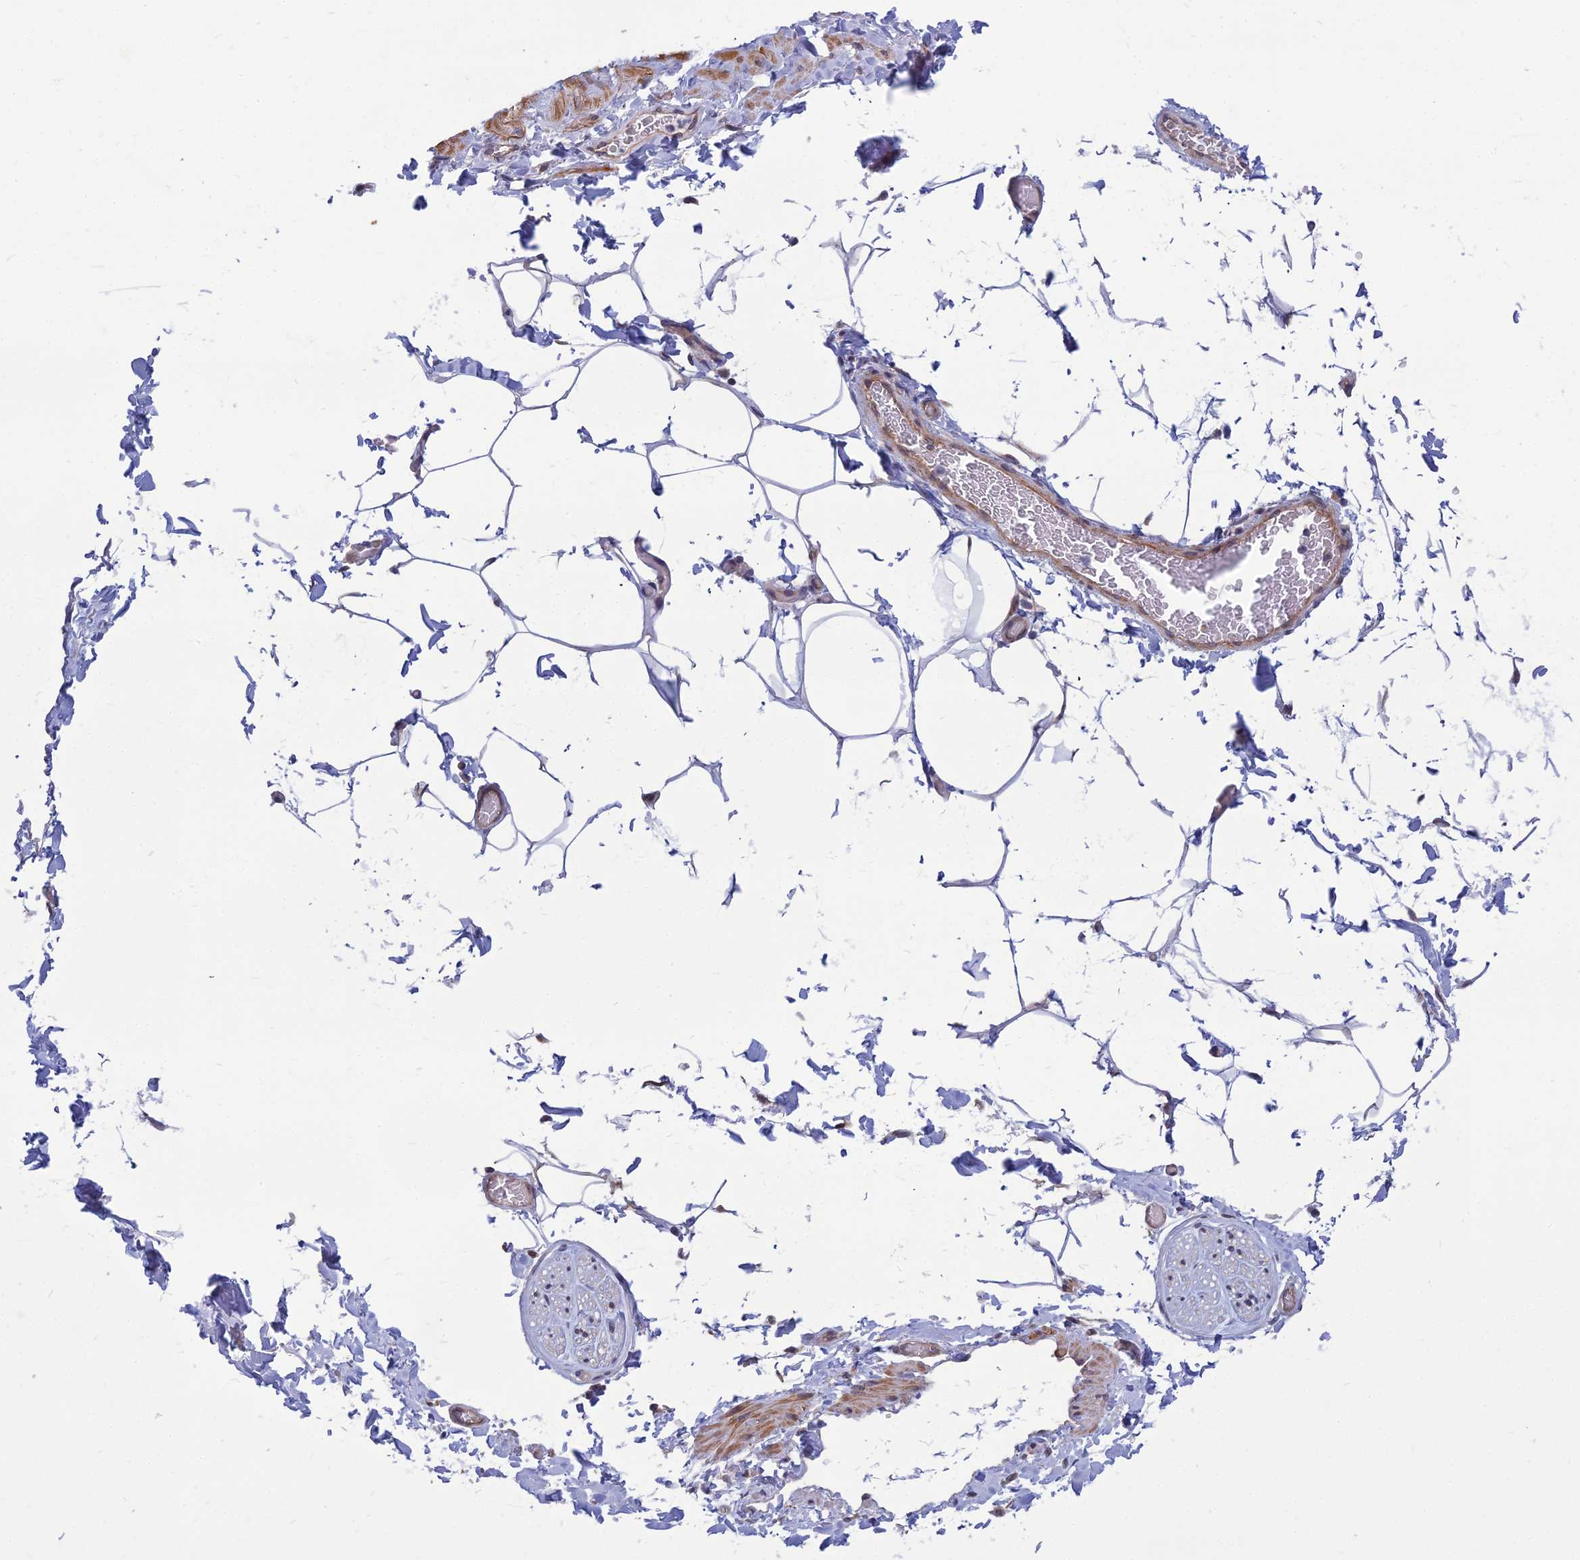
{"staining": {"intensity": "negative", "quantity": "none", "location": "none"}, "tissue": "adipose tissue", "cell_type": "Adipocytes", "image_type": "normal", "snomed": [{"axis": "morphology", "description": "Normal tissue, NOS"}, {"axis": "topography", "description": "Soft tissue"}, {"axis": "topography", "description": "Adipose tissue"}, {"axis": "topography", "description": "Vascular tissue"}, {"axis": "topography", "description": "Peripheral nerve tissue"}], "caption": "The histopathology image exhibits no significant staining in adipocytes of adipose tissue. (DAB immunohistochemistry (IHC) visualized using brightfield microscopy, high magnification).", "gene": "OPA3", "patient": {"sex": "male", "age": 46}}